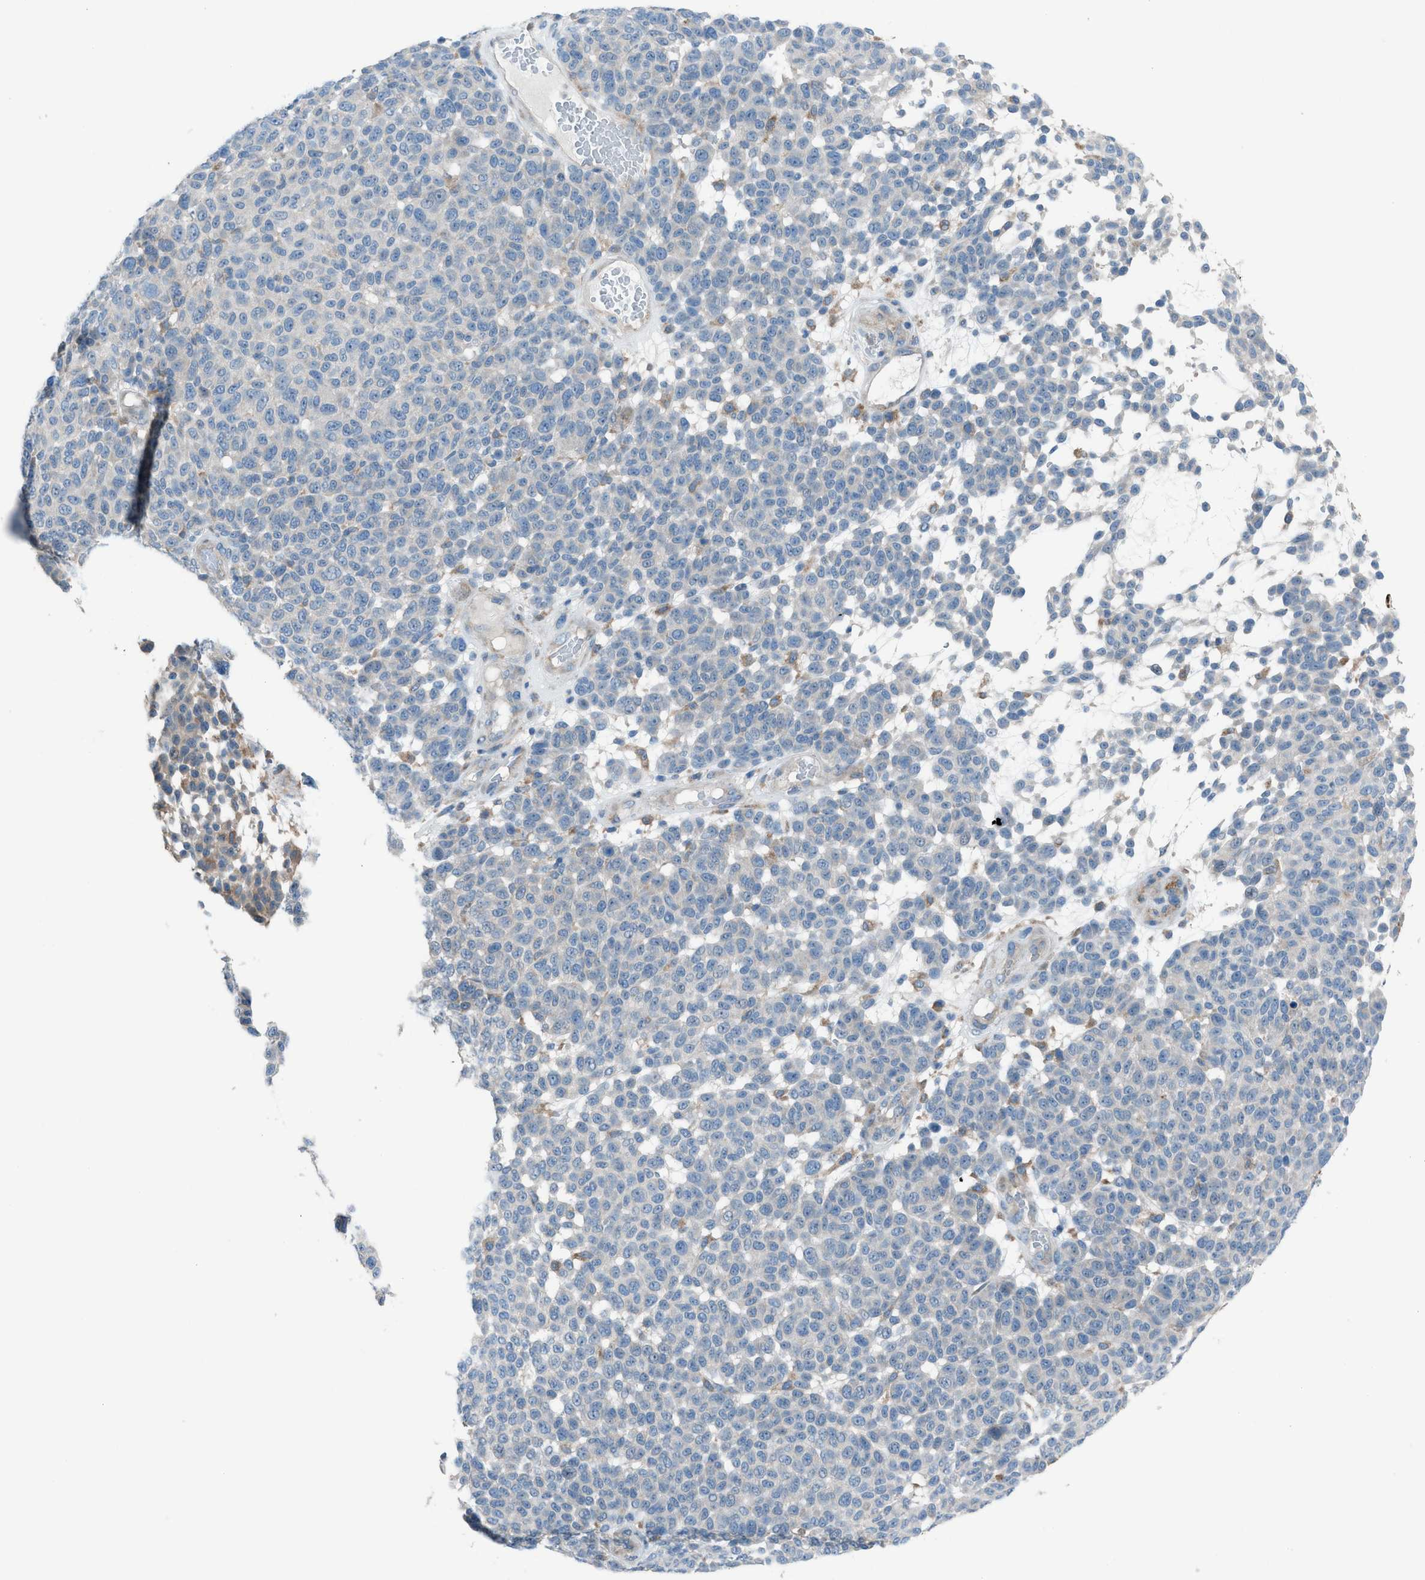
{"staining": {"intensity": "negative", "quantity": "none", "location": "none"}, "tissue": "melanoma", "cell_type": "Tumor cells", "image_type": "cancer", "snomed": [{"axis": "morphology", "description": "Malignant melanoma, NOS"}, {"axis": "topography", "description": "Skin"}], "caption": "The photomicrograph demonstrates no significant positivity in tumor cells of malignant melanoma. (Brightfield microscopy of DAB IHC at high magnification).", "gene": "HEG1", "patient": {"sex": "male", "age": 59}}